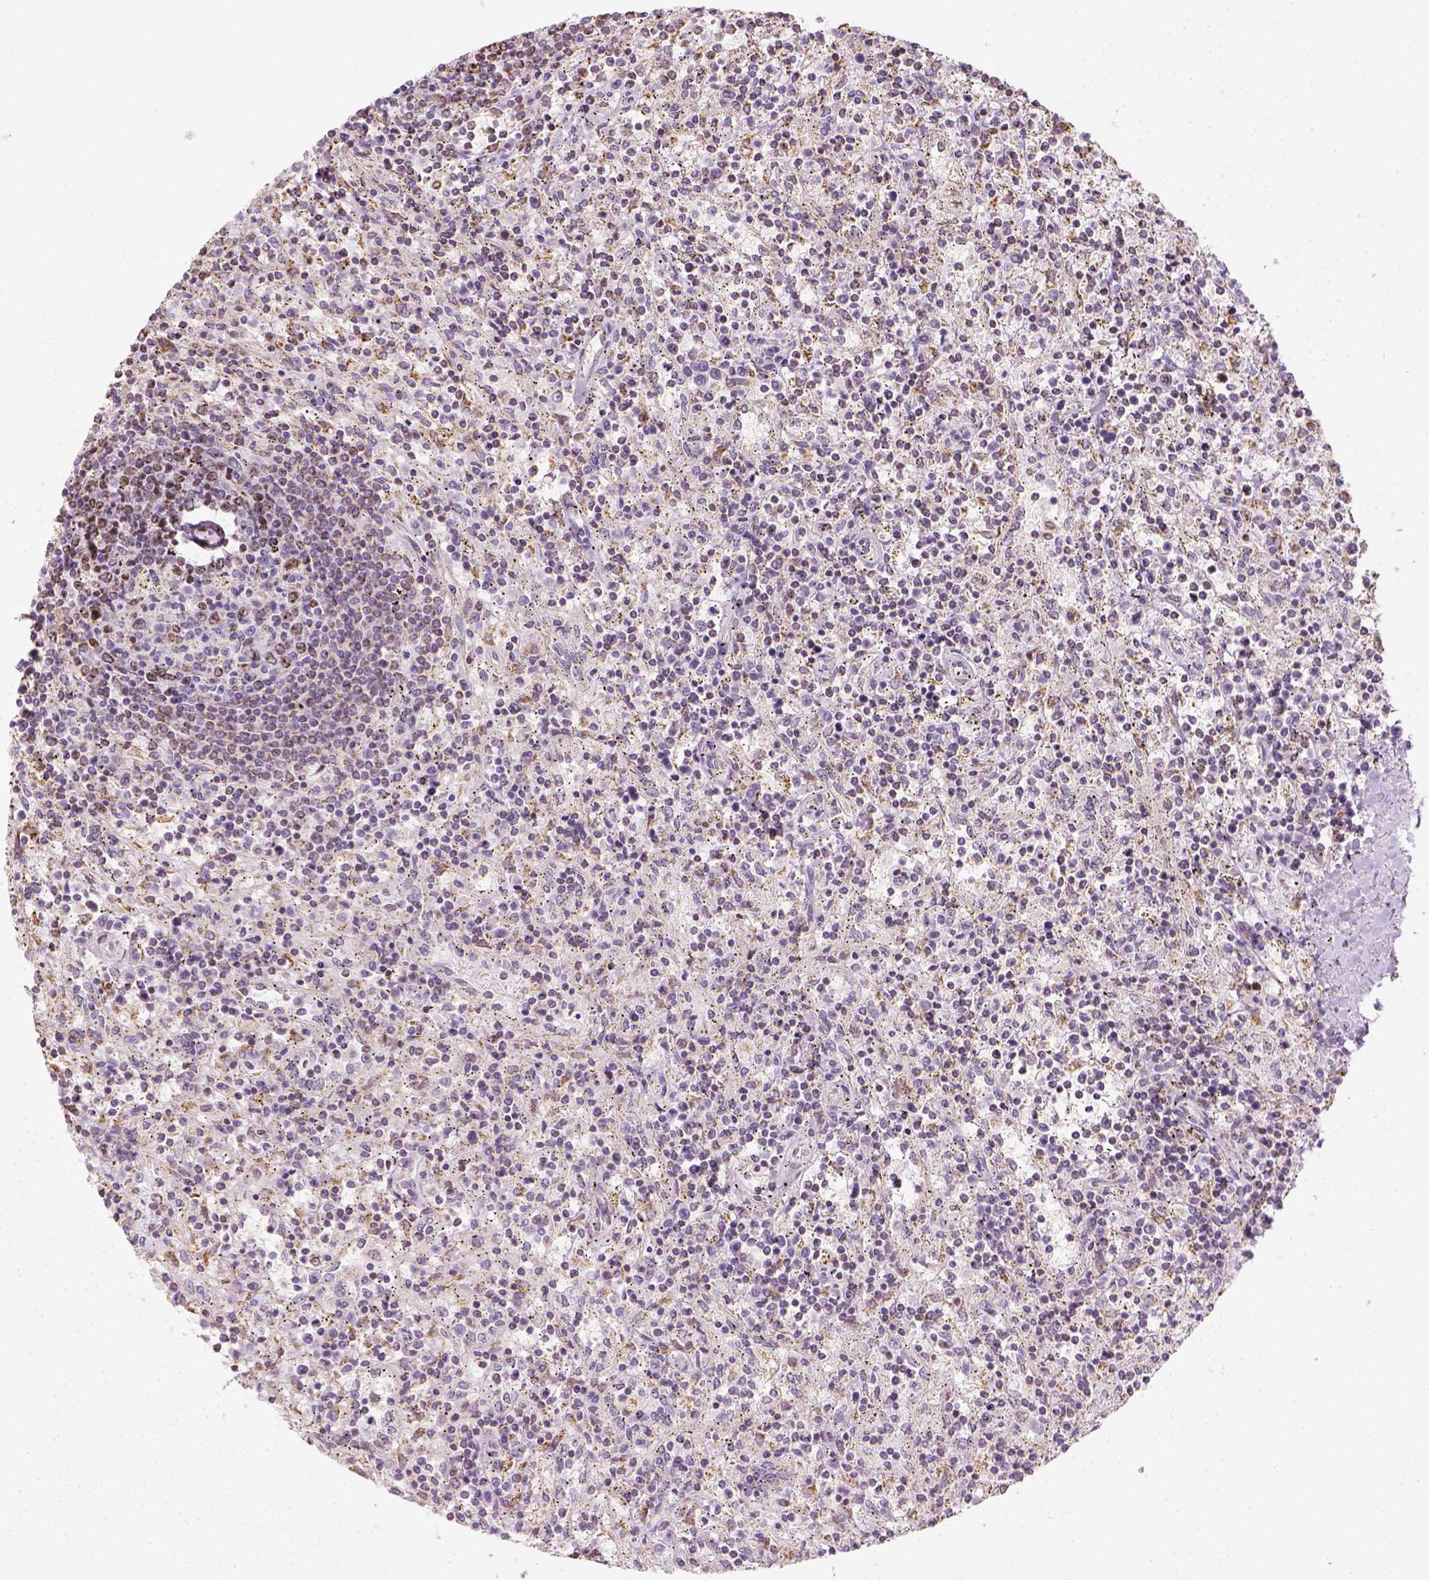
{"staining": {"intensity": "negative", "quantity": "none", "location": "none"}, "tissue": "lymphoma", "cell_type": "Tumor cells", "image_type": "cancer", "snomed": [{"axis": "morphology", "description": "Malignant lymphoma, non-Hodgkin's type, Low grade"}, {"axis": "topography", "description": "Spleen"}], "caption": "High power microscopy image of an immunohistochemistry (IHC) histopathology image of low-grade malignant lymphoma, non-Hodgkin's type, revealing no significant expression in tumor cells.", "gene": "LCA5", "patient": {"sex": "male", "age": 62}}